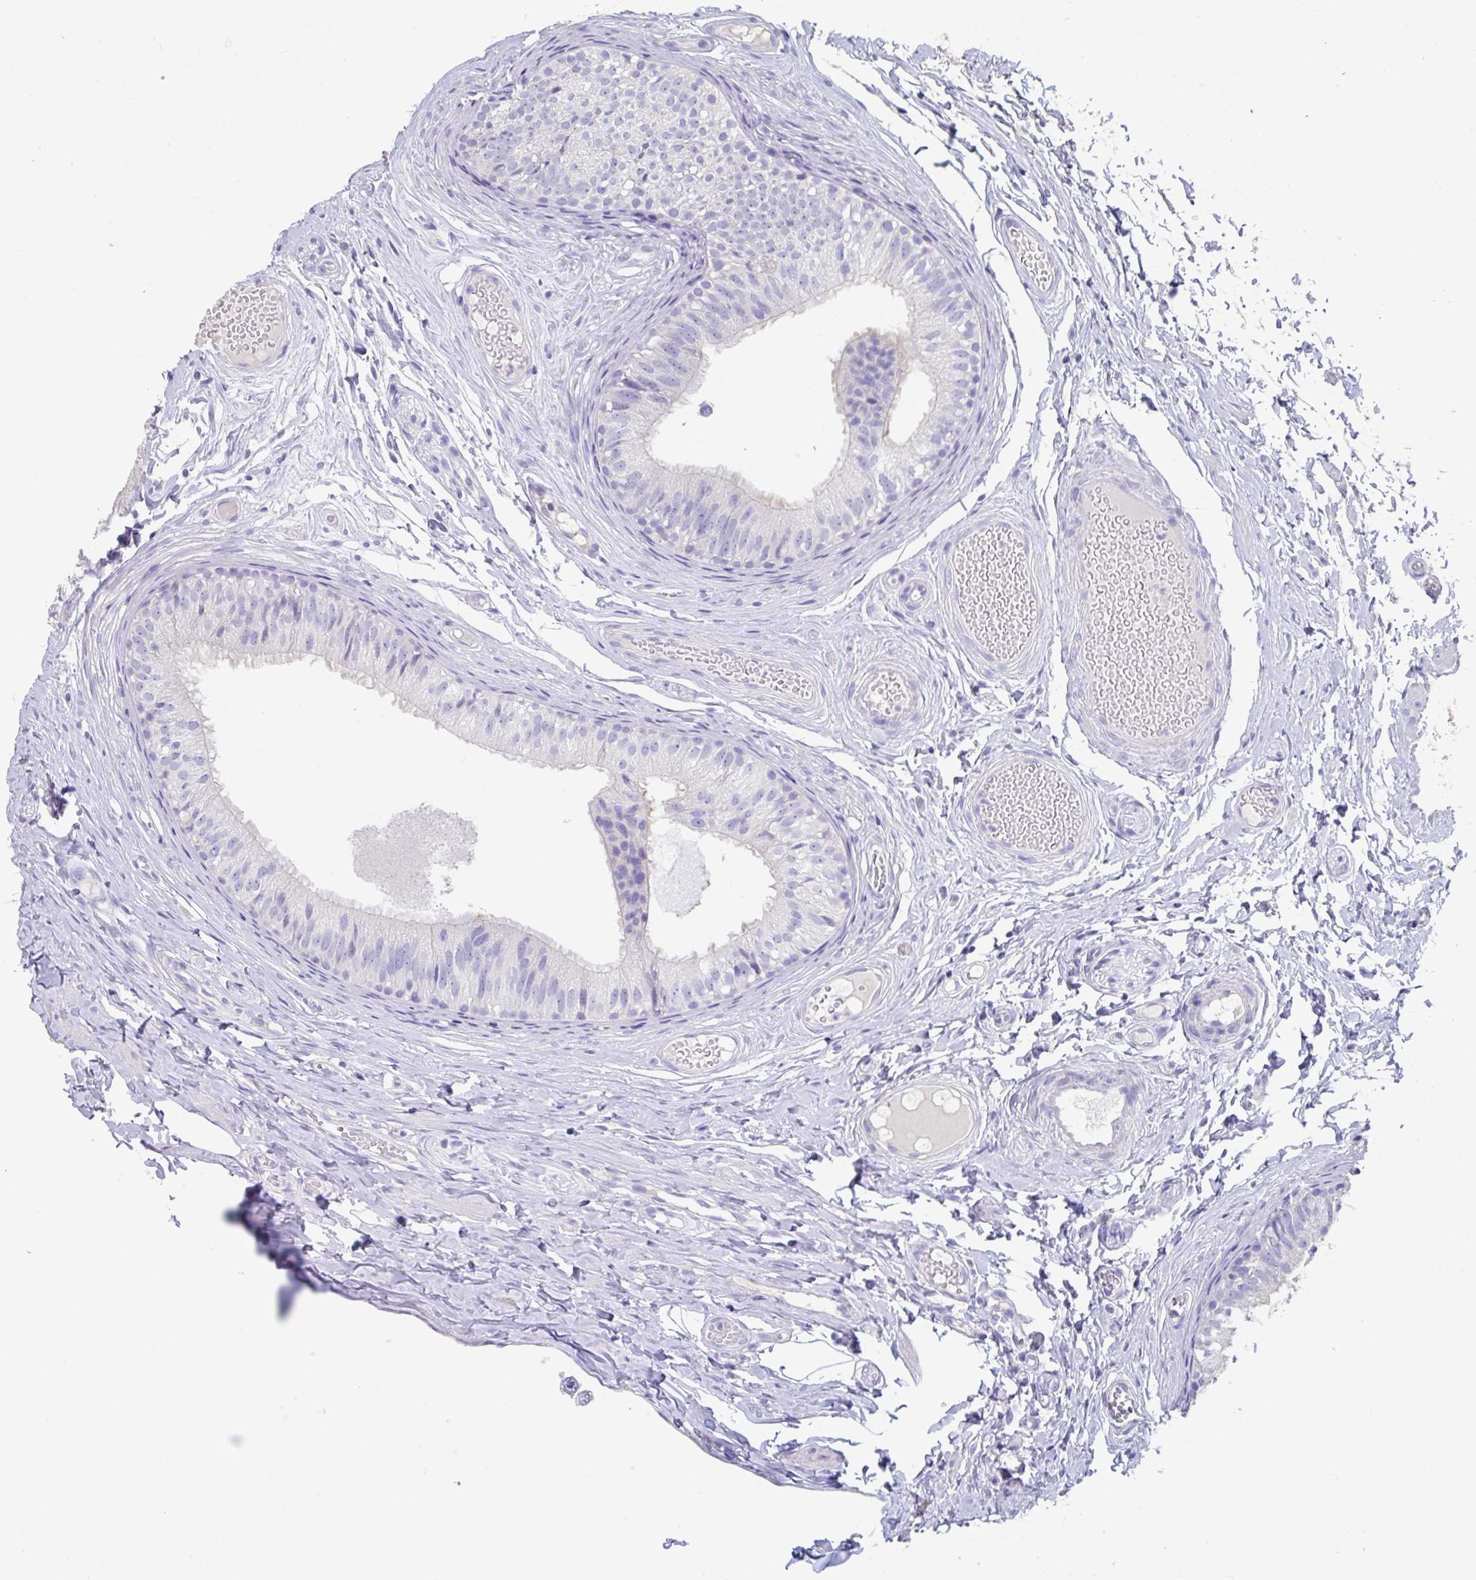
{"staining": {"intensity": "moderate", "quantity": "25%-75%", "location": "cytoplasmic/membranous"}, "tissue": "epididymis", "cell_type": "Glandular cells", "image_type": "normal", "snomed": [{"axis": "morphology", "description": "Normal tissue, NOS"}, {"axis": "morphology", "description": "Seminoma, NOS"}, {"axis": "topography", "description": "Testis"}, {"axis": "topography", "description": "Epididymis"}], "caption": "Glandular cells exhibit moderate cytoplasmic/membranous expression in about 25%-75% of cells in normal epididymis.", "gene": "SLC44A4", "patient": {"sex": "male", "age": 34}}